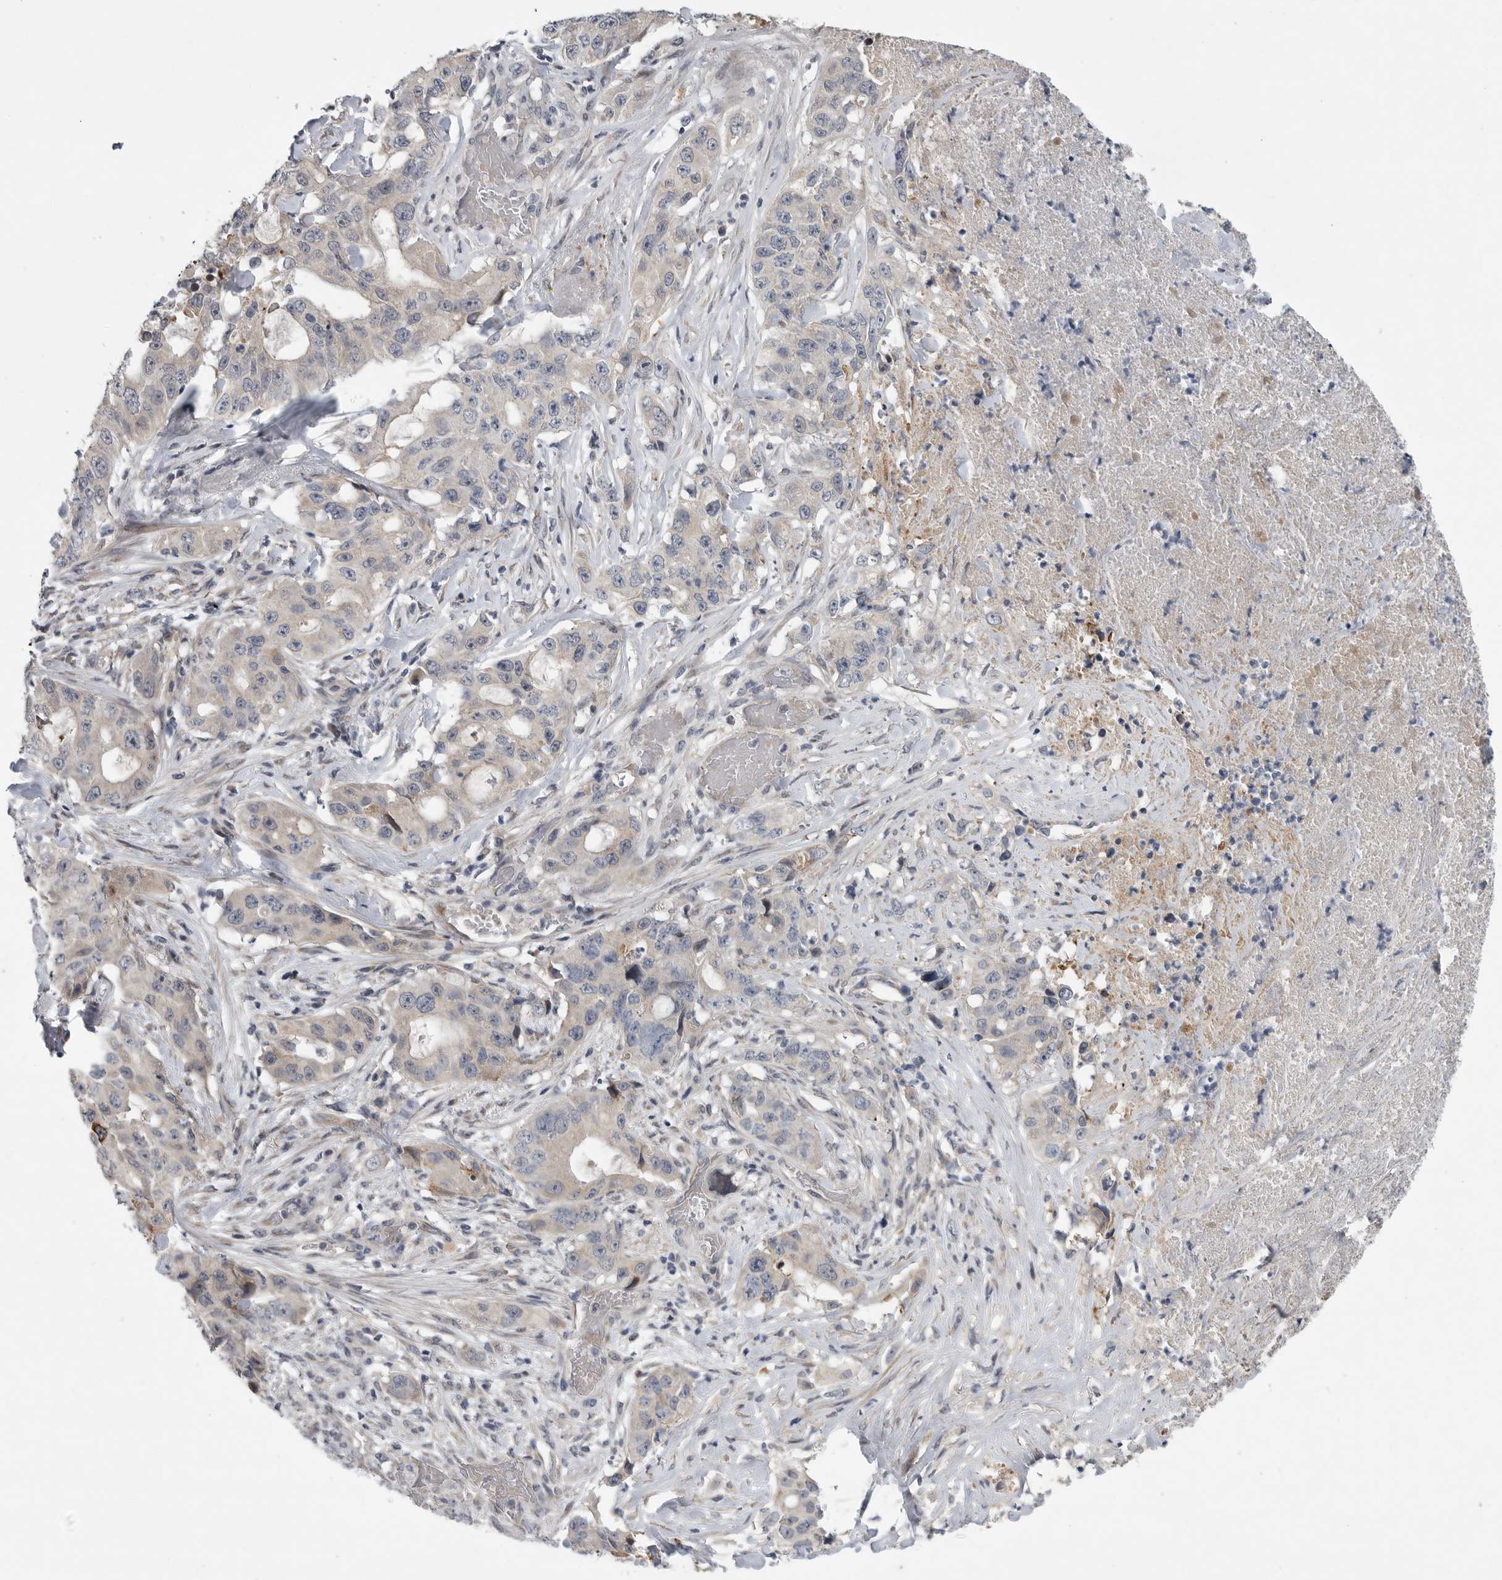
{"staining": {"intensity": "weak", "quantity": "<25%", "location": "cytoplasmic/membranous"}, "tissue": "lung cancer", "cell_type": "Tumor cells", "image_type": "cancer", "snomed": [{"axis": "morphology", "description": "Adenocarcinoma, NOS"}, {"axis": "topography", "description": "Lung"}], "caption": "The photomicrograph displays no significant expression in tumor cells of adenocarcinoma (lung). (Immunohistochemistry (ihc), brightfield microscopy, high magnification).", "gene": "FBXO43", "patient": {"sex": "female", "age": 51}}